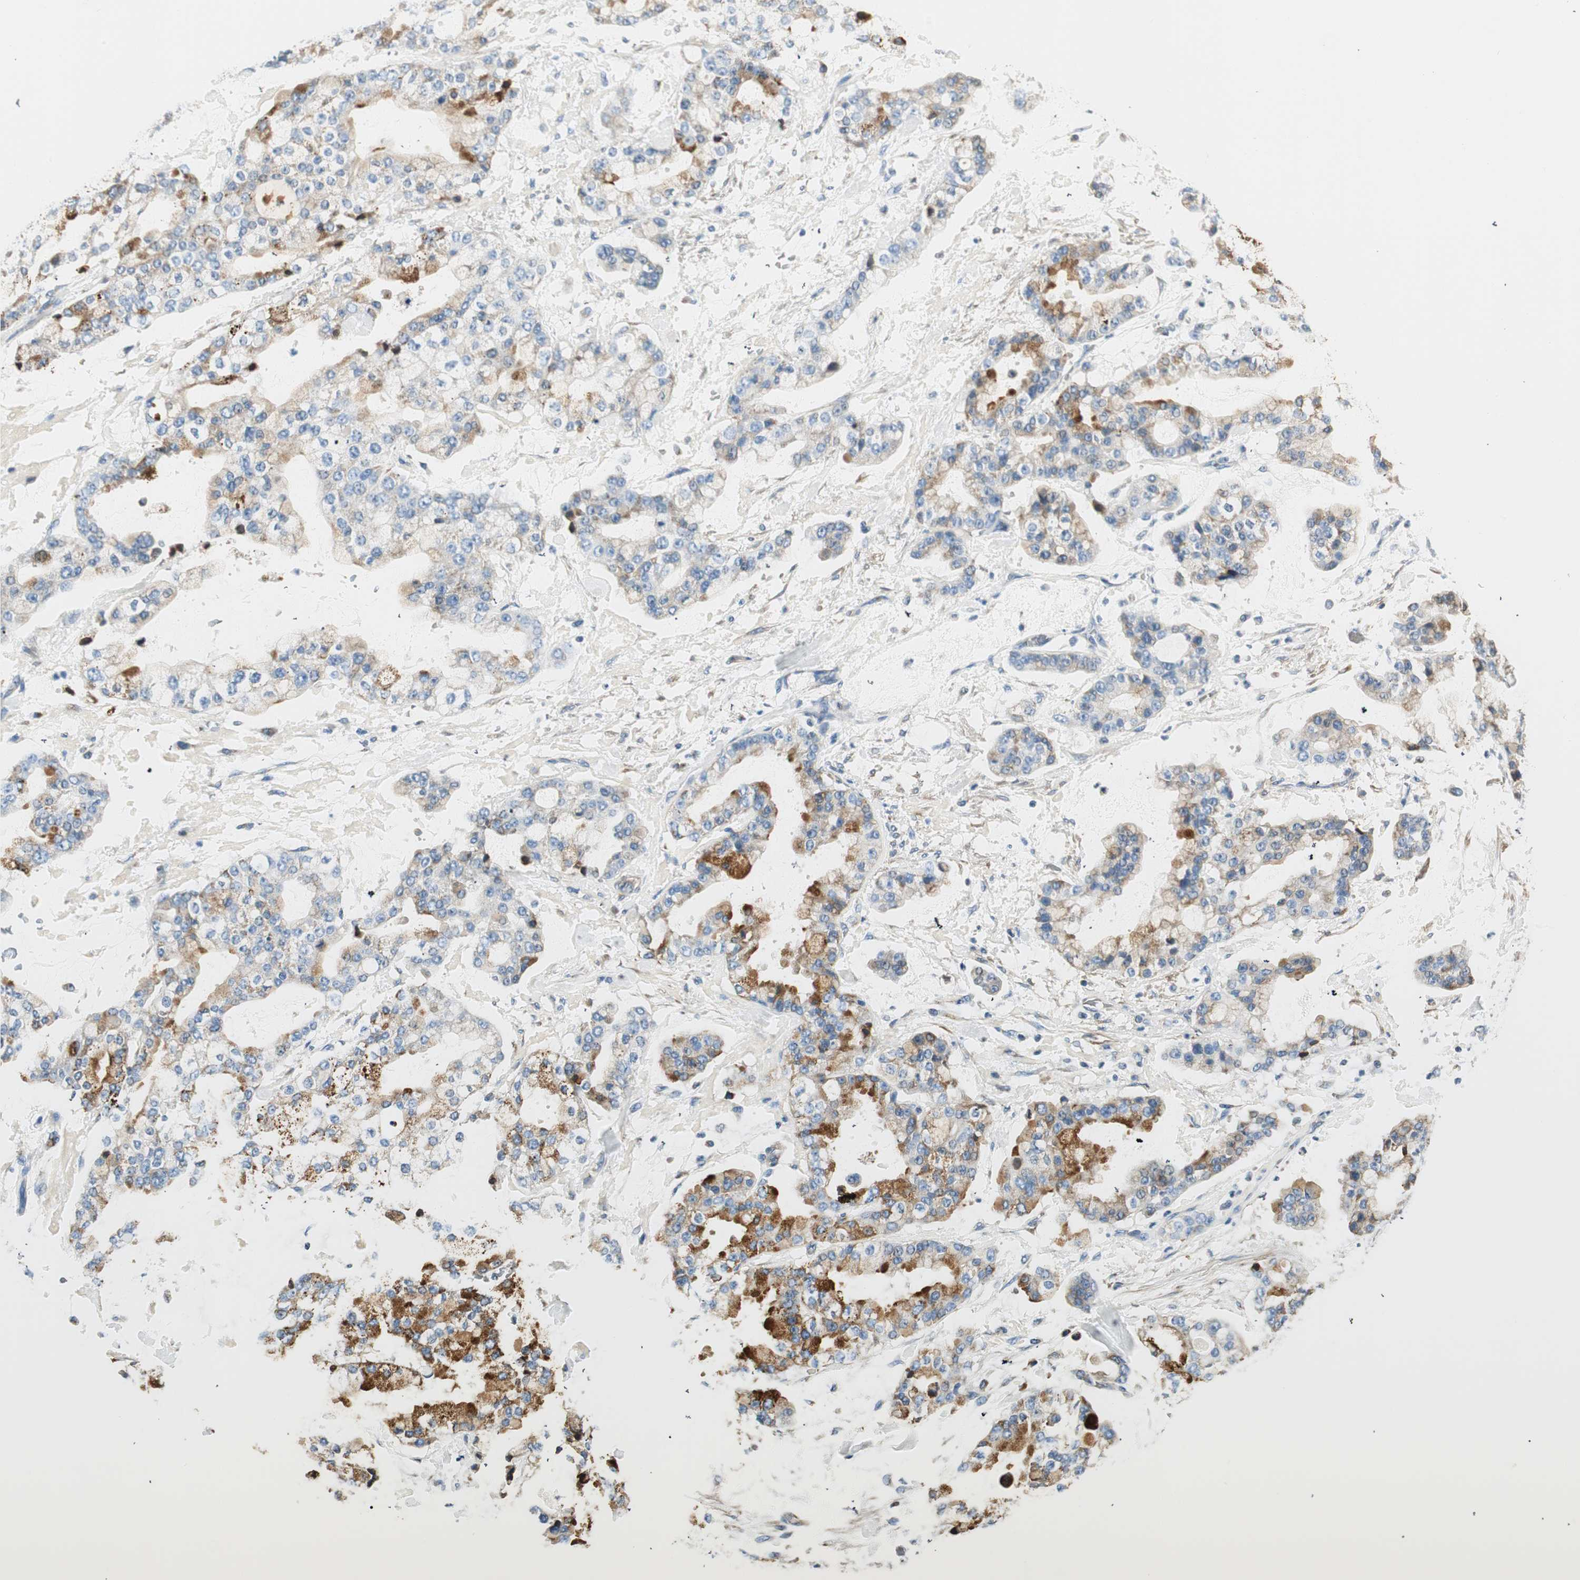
{"staining": {"intensity": "moderate", "quantity": "25%-75%", "location": "cytoplasmic/membranous"}, "tissue": "stomach cancer", "cell_type": "Tumor cells", "image_type": "cancer", "snomed": [{"axis": "morphology", "description": "Normal tissue, NOS"}, {"axis": "morphology", "description": "Adenocarcinoma, NOS"}, {"axis": "topography", "description": "Stomach, upper"}, {"axis": "topography", "description": "Stomach"}], "caption": "Immunohistochemical staining of stomach cancer (adenocarcinoma) demonstrates medium levels of moderate cytoplasmic/membranous protein staining in about 25%-75% of tumor cells.", "gene": "RORB", "patient": {"sex": "male", "age": 76}}